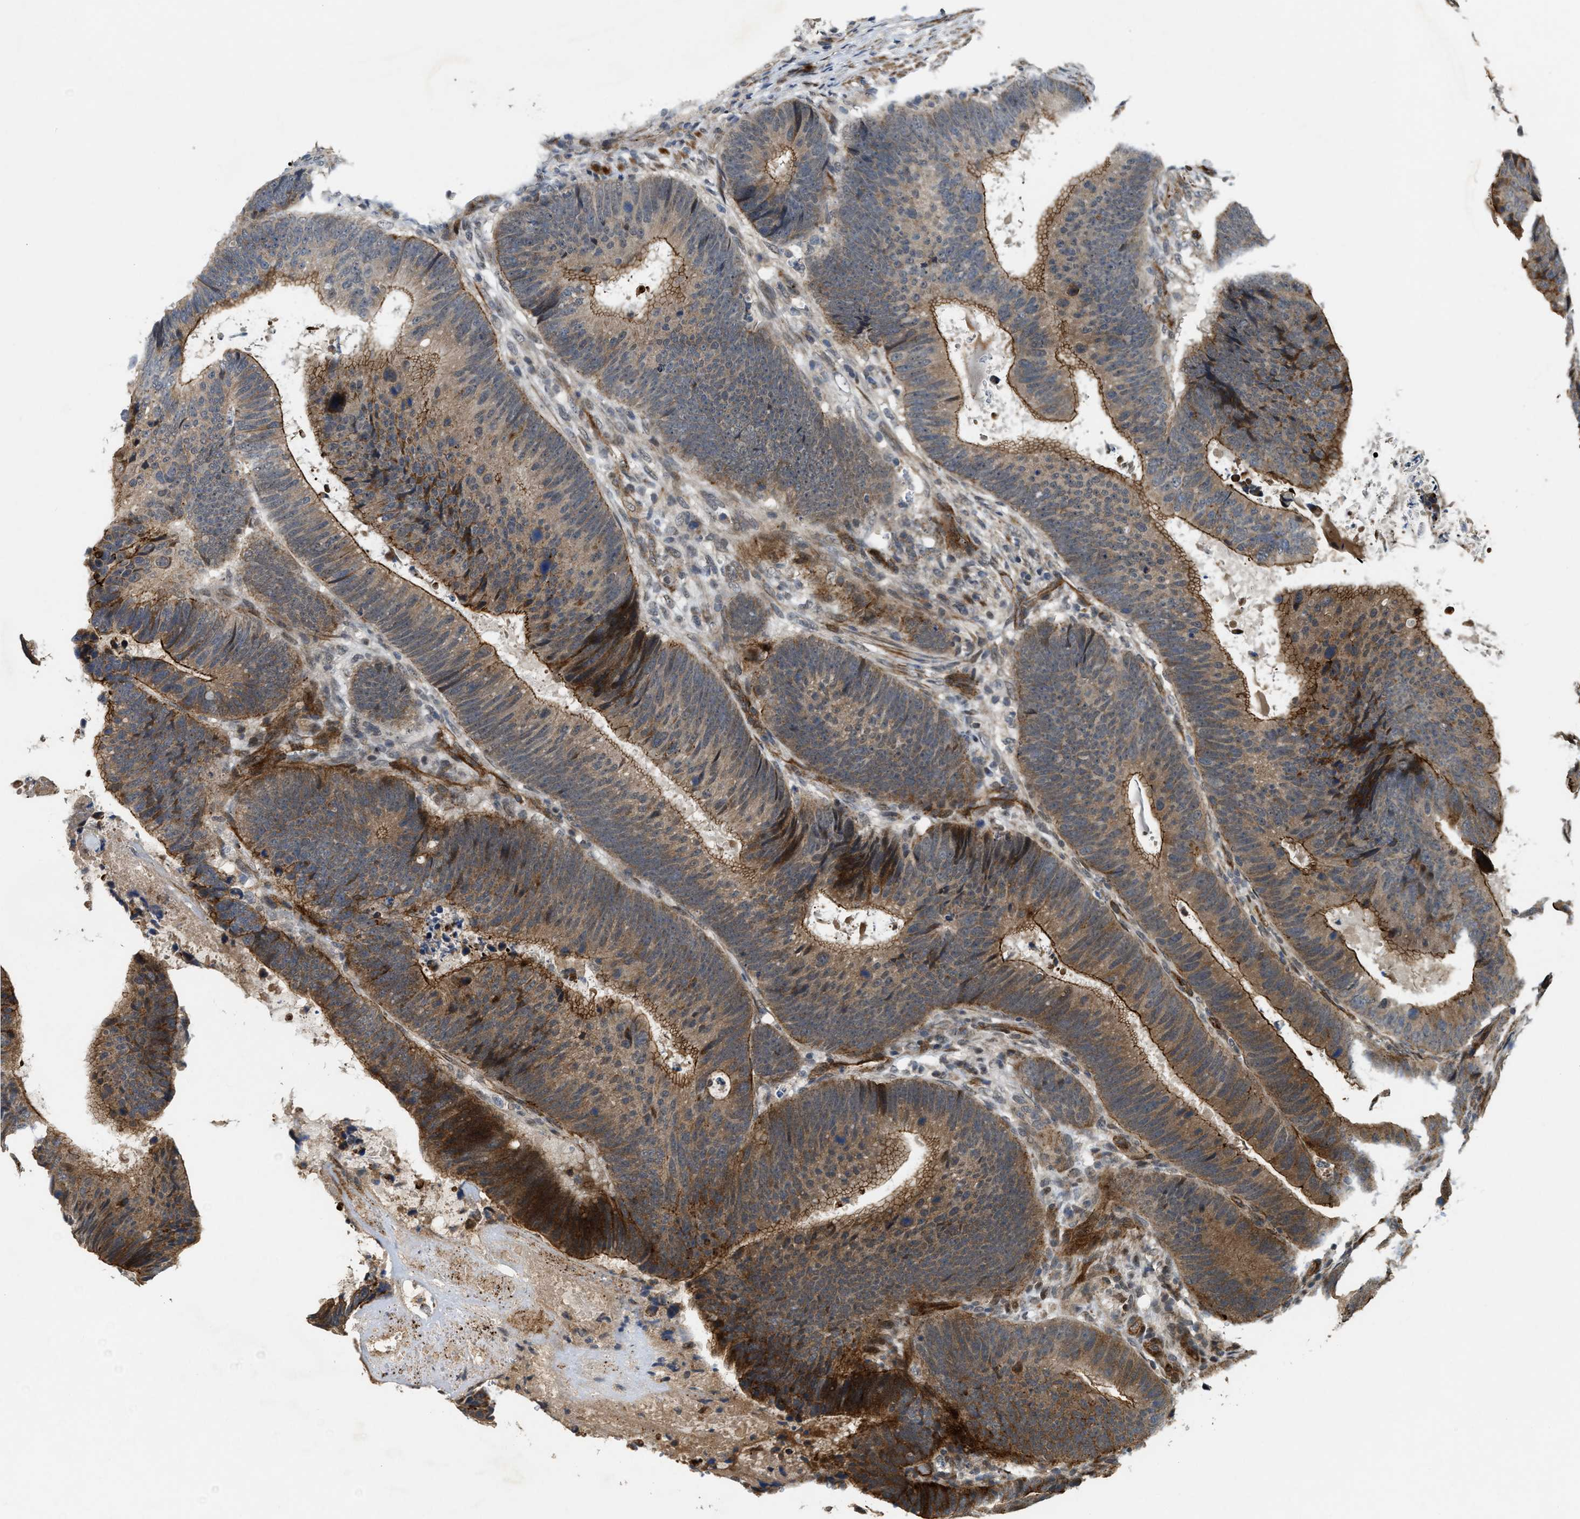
{"staining": {"intensity": "moderate", "quantity": ">75%", "location": "cytoplasmic/membranous"}, "tissue": "colorectal cancer", "cell_type": "Tumor cells", "image_type": "cancer", "snomed": [{"axis": "morphology", "description": "Adenocarcinoma, NOS"}, {"axis": "topography", "description": "Colon"}], "caption": "Moderate cytoplasmic/membranous protein expression is present in approximately >75% of tumor cells in colorectal cancer.", "gene": "DPF2", "patient": {"sex": "male", "age": 56}}